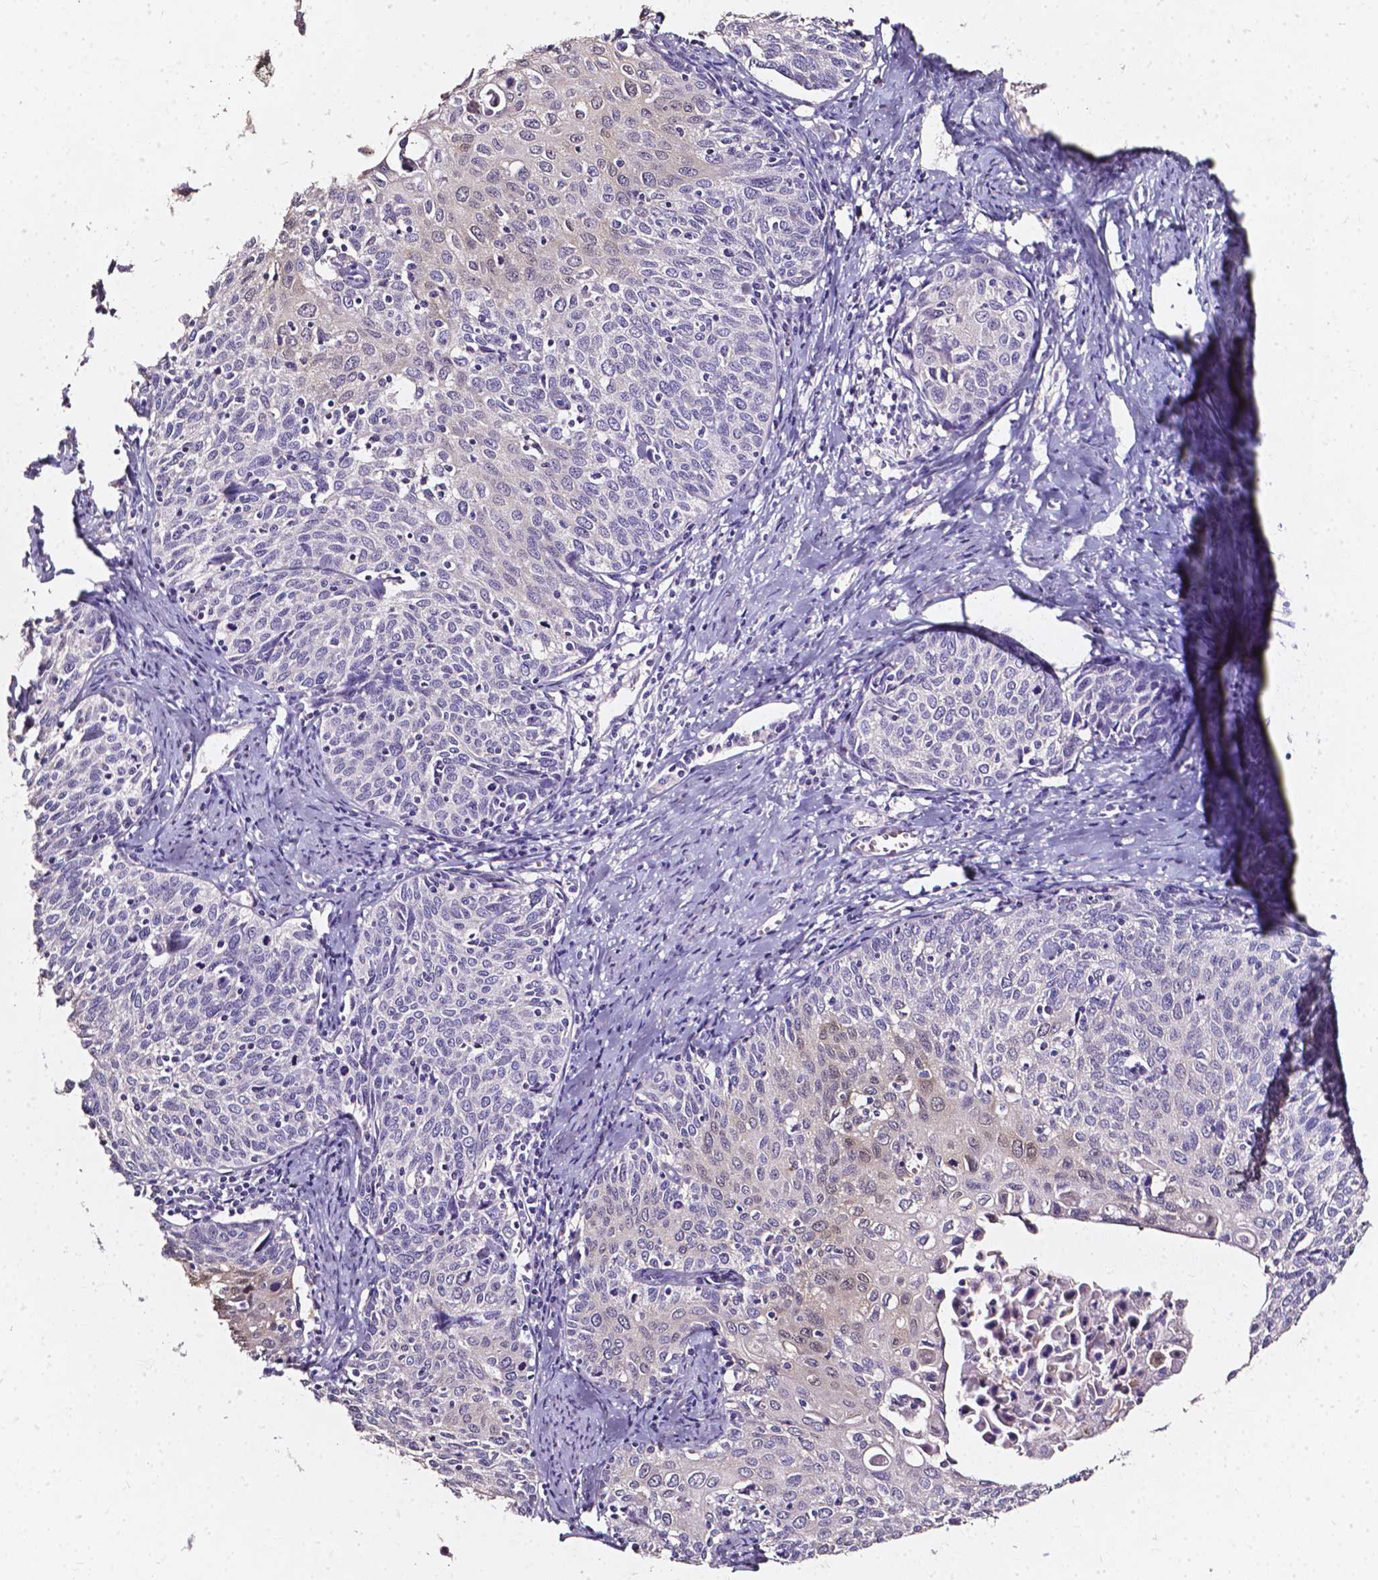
{"staining": {"intensity": "negative", "quantity": "none", "location": "none"}, "tissue": "cervical cancer", "cell_type": "Tumor cells", "image_type": "cancer", "snomed": [{"axis": "morphology", "description": "Squamous cell carcinoma, NOS"}, {"axis": "topography", "description": "Cervix"}], "caption": "IHC of cervical cancer (squamous cell carcinoma) demonstrates no expression in tumor cells.", "gene": "AKR1B10", "patient": {"sex": "female", "age": 62}}